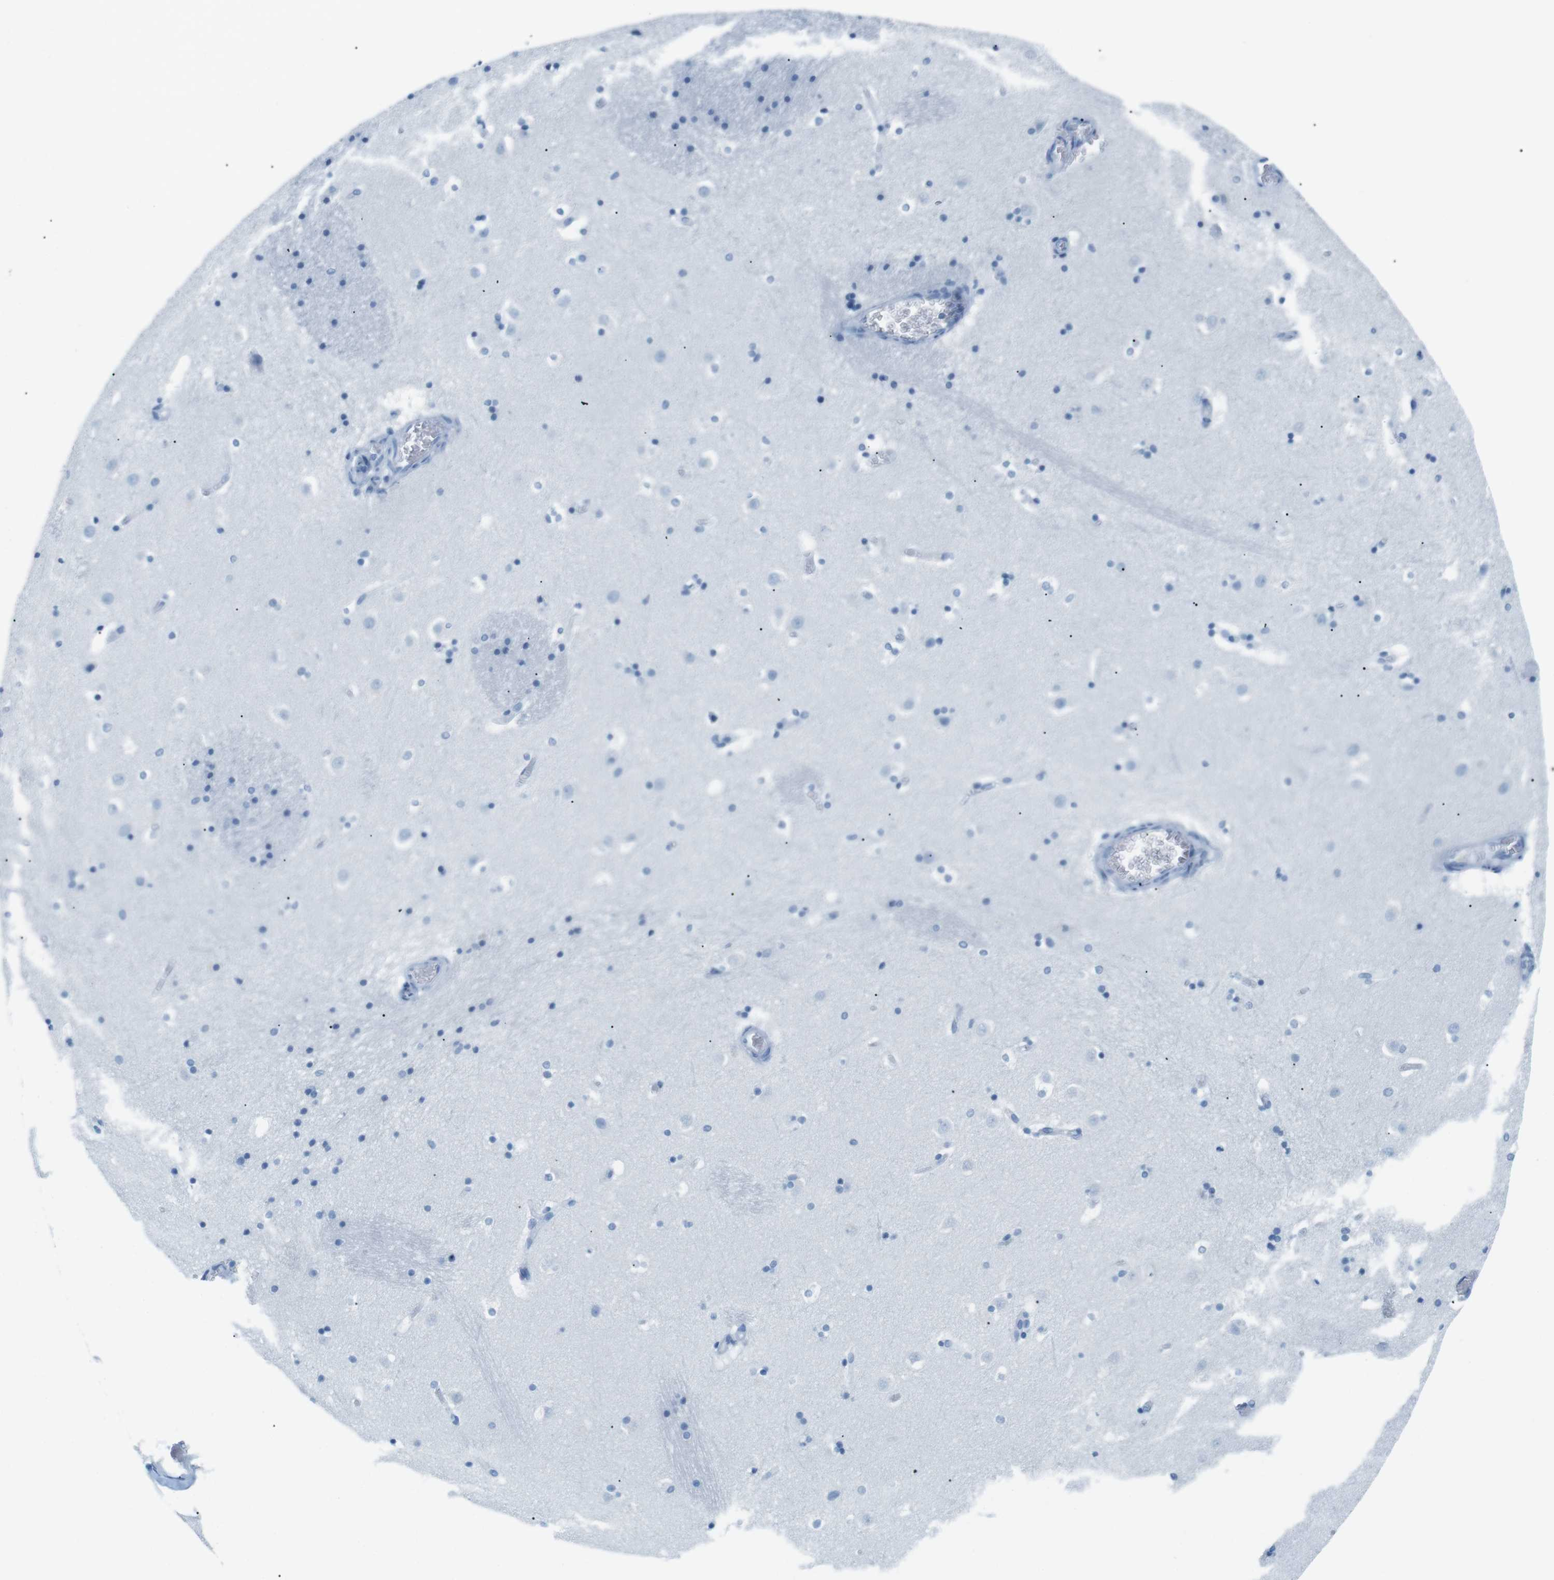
{"staining": {"intensity": "negative", "quantity": "none", "location": "none"}, "tissue": "caudate", "cell_type": "Glial cells", "image_type": "normal", "snomed": [{"axis": "morphology", "description": "Normal tissue, NOS"}, {"axis": "topography", "description": "Lateral ventricle wall"}], "caption": "The immunohistochemistry (IHC) image has no significant positivity in glial cells of caudate. (Brightfield microscopy of DAB (3,3'-diaminobenzidine) immunohistochemistry (IHC) at high magnification).", "gene": "AZGP1", "patient": {"sex": "male", "age": 45}}